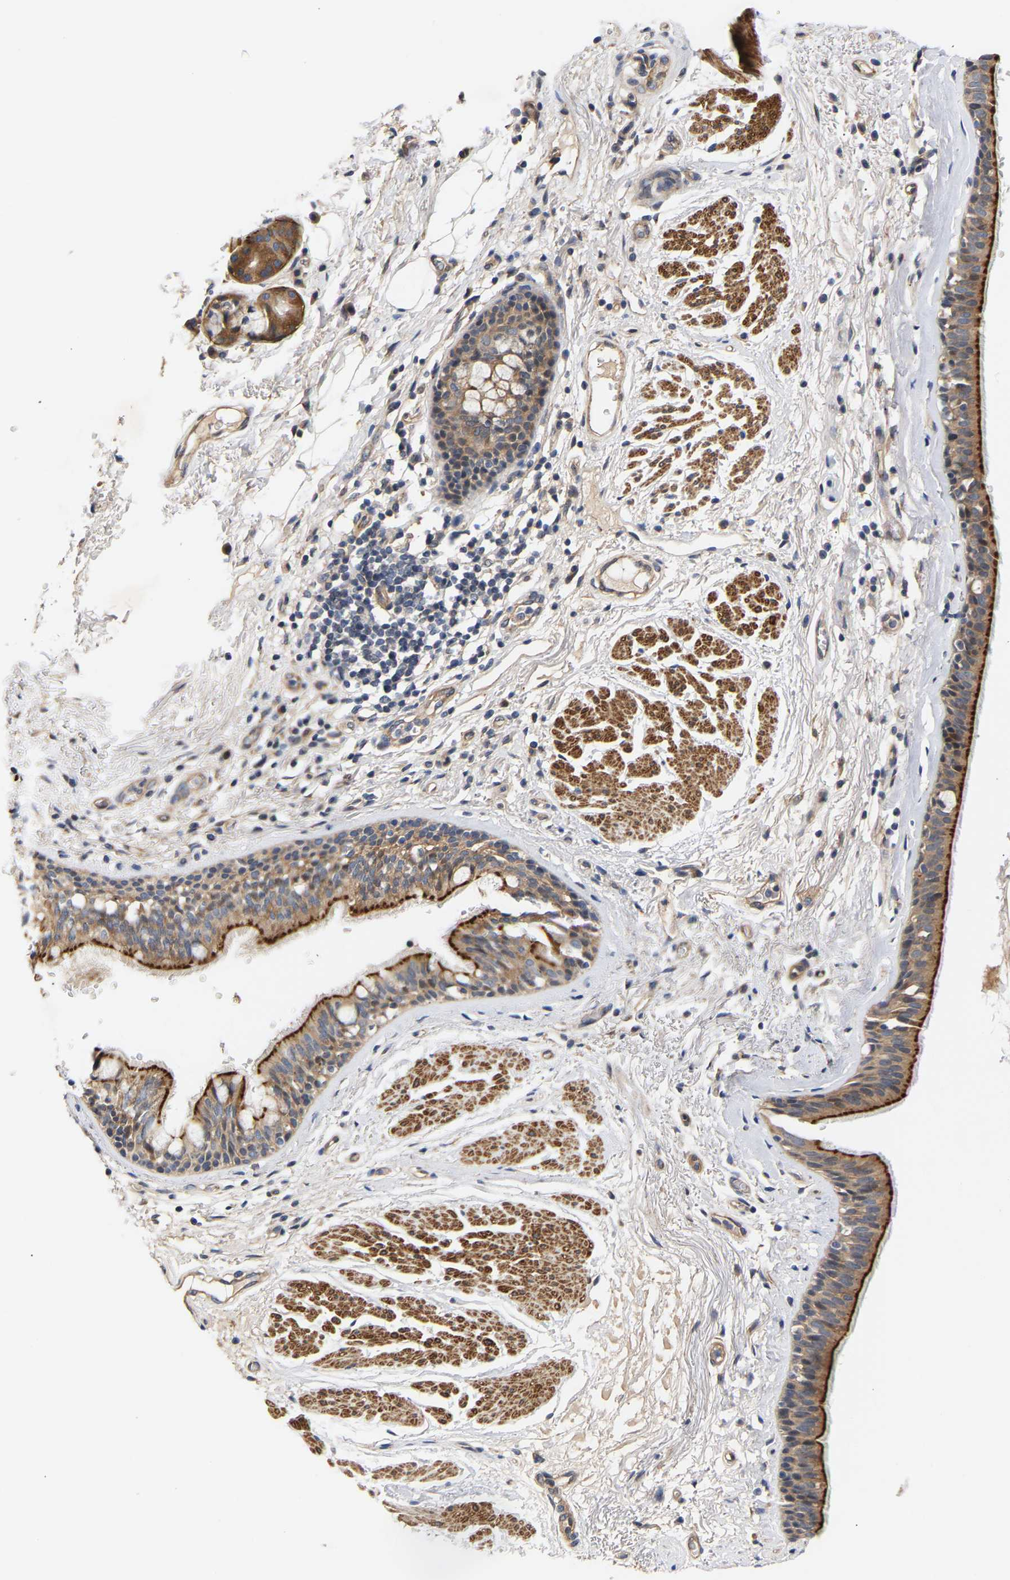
{"staining": {"intensity": "strong", "quantity": ">75%", "location": "cytoplasmic/membranous"}, "tissue": "bronchus", "cell_type": "Respiratory epithelial cells", "image_type": "normal", "snomed": [{"axis": "morphology", "description": "Normal tissue, NOS"}, {"axis": "topography", "description": "Cartilage tissue"}], "caption": "IHC of unremarkable bronchus shows high levels of strong cytoplasmic/membranous expression in approximately >75% of respiratory epithelial cells.", "gene": "KASH5", "patient": {"sex": "female", "age": 63}}